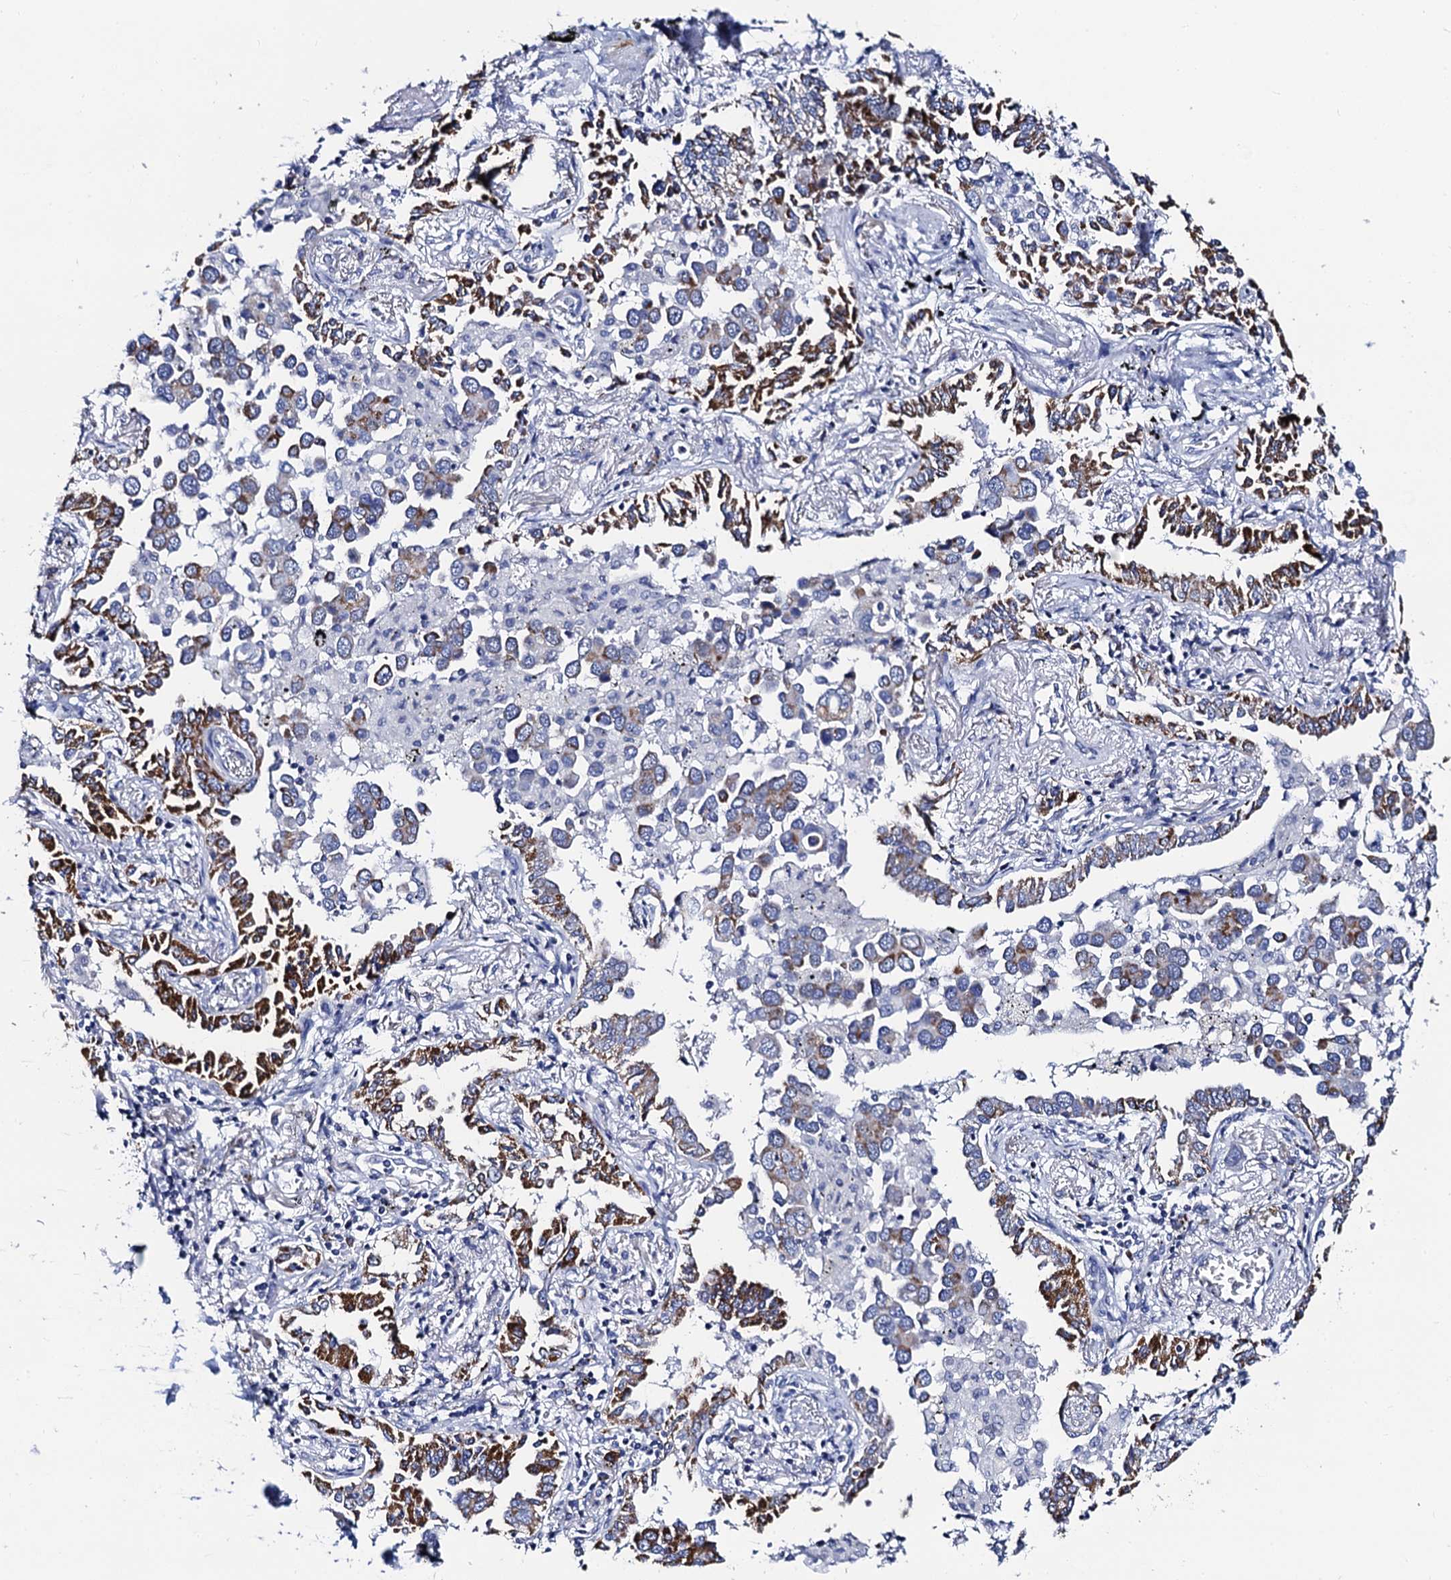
{"staining": {"intensity": "strong", "quantity": ">75%", "location": "cytoplasmic/membranous"}, "tissue": "lung cancer", "cell_type": "Tumor cells", "image_type": "cancer", "snomed": [{"axis": "morphology", "description": "Adenocarcinoma, NOS"}, {"axis": "topography", "description": "Lung"}], "caption": "Protein expression analysis of adenocarcinoma (lung) exhibits strong cytoplasmic/membranous expression in about >75% of tumor cells. (DAB = brown stain, brightfield microscopy at high magnification).", "gene": "ACADSB", "patient": {"sex": "male", "age": 67}}